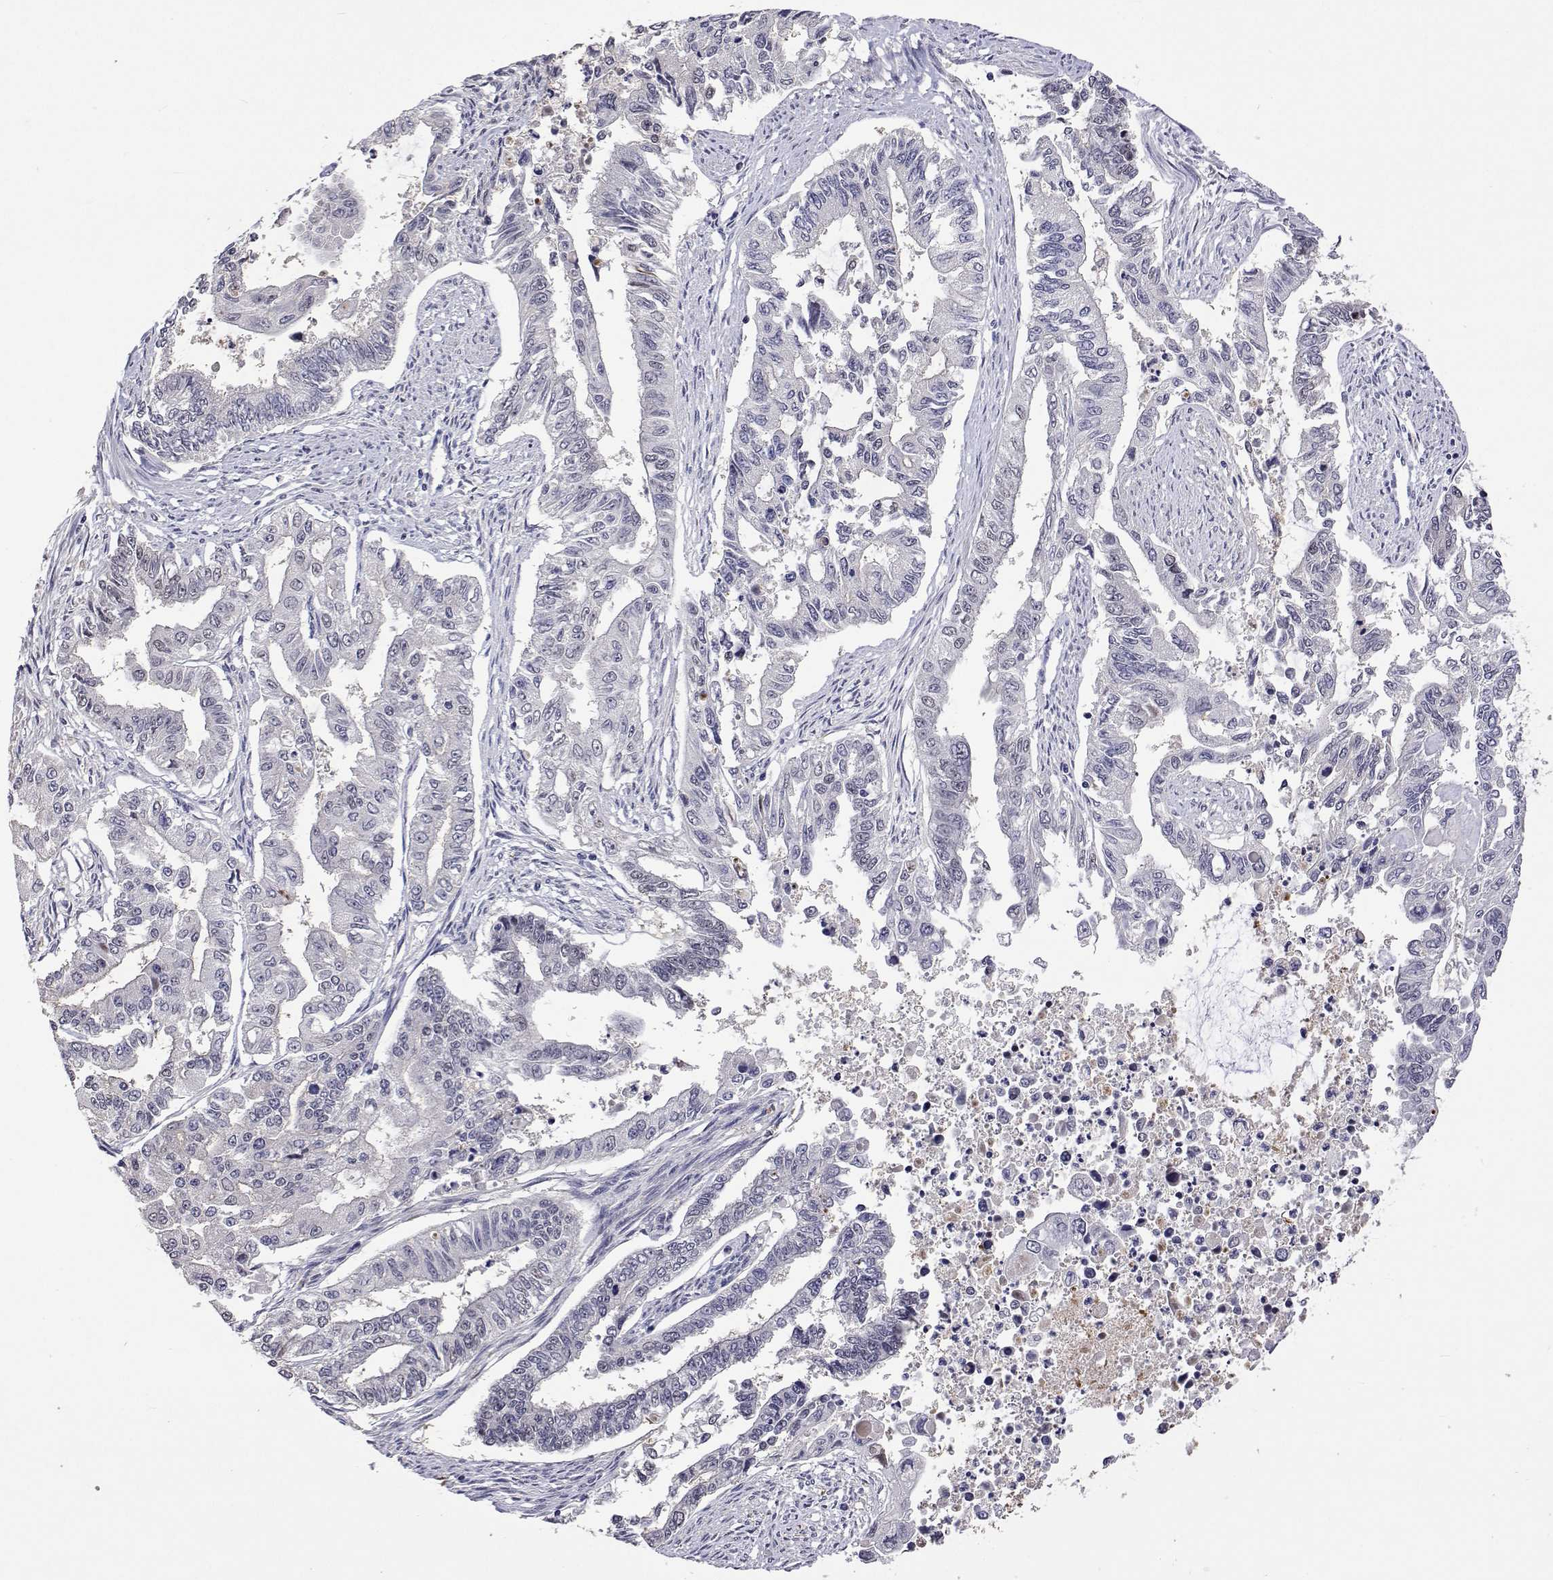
{"staining": {"intensity": "negative", "quantity": "none", "location": "none"}, "tissue": "endometrial cancer", "cell_type": "Tumor cells", "image_type": "cancer", "snomed": [{"axis": "morphology", "description": "Adenocarcinoma, NOS"}, {"axis": "topography", "description": "Uterus"}], "caption": "Photomicrograph shows no significant protein staining in tumor cells of endometrial adenocarcinoma.", "gene": "HNRNPA0", "patient": {"sex": "female", "age": 59}}